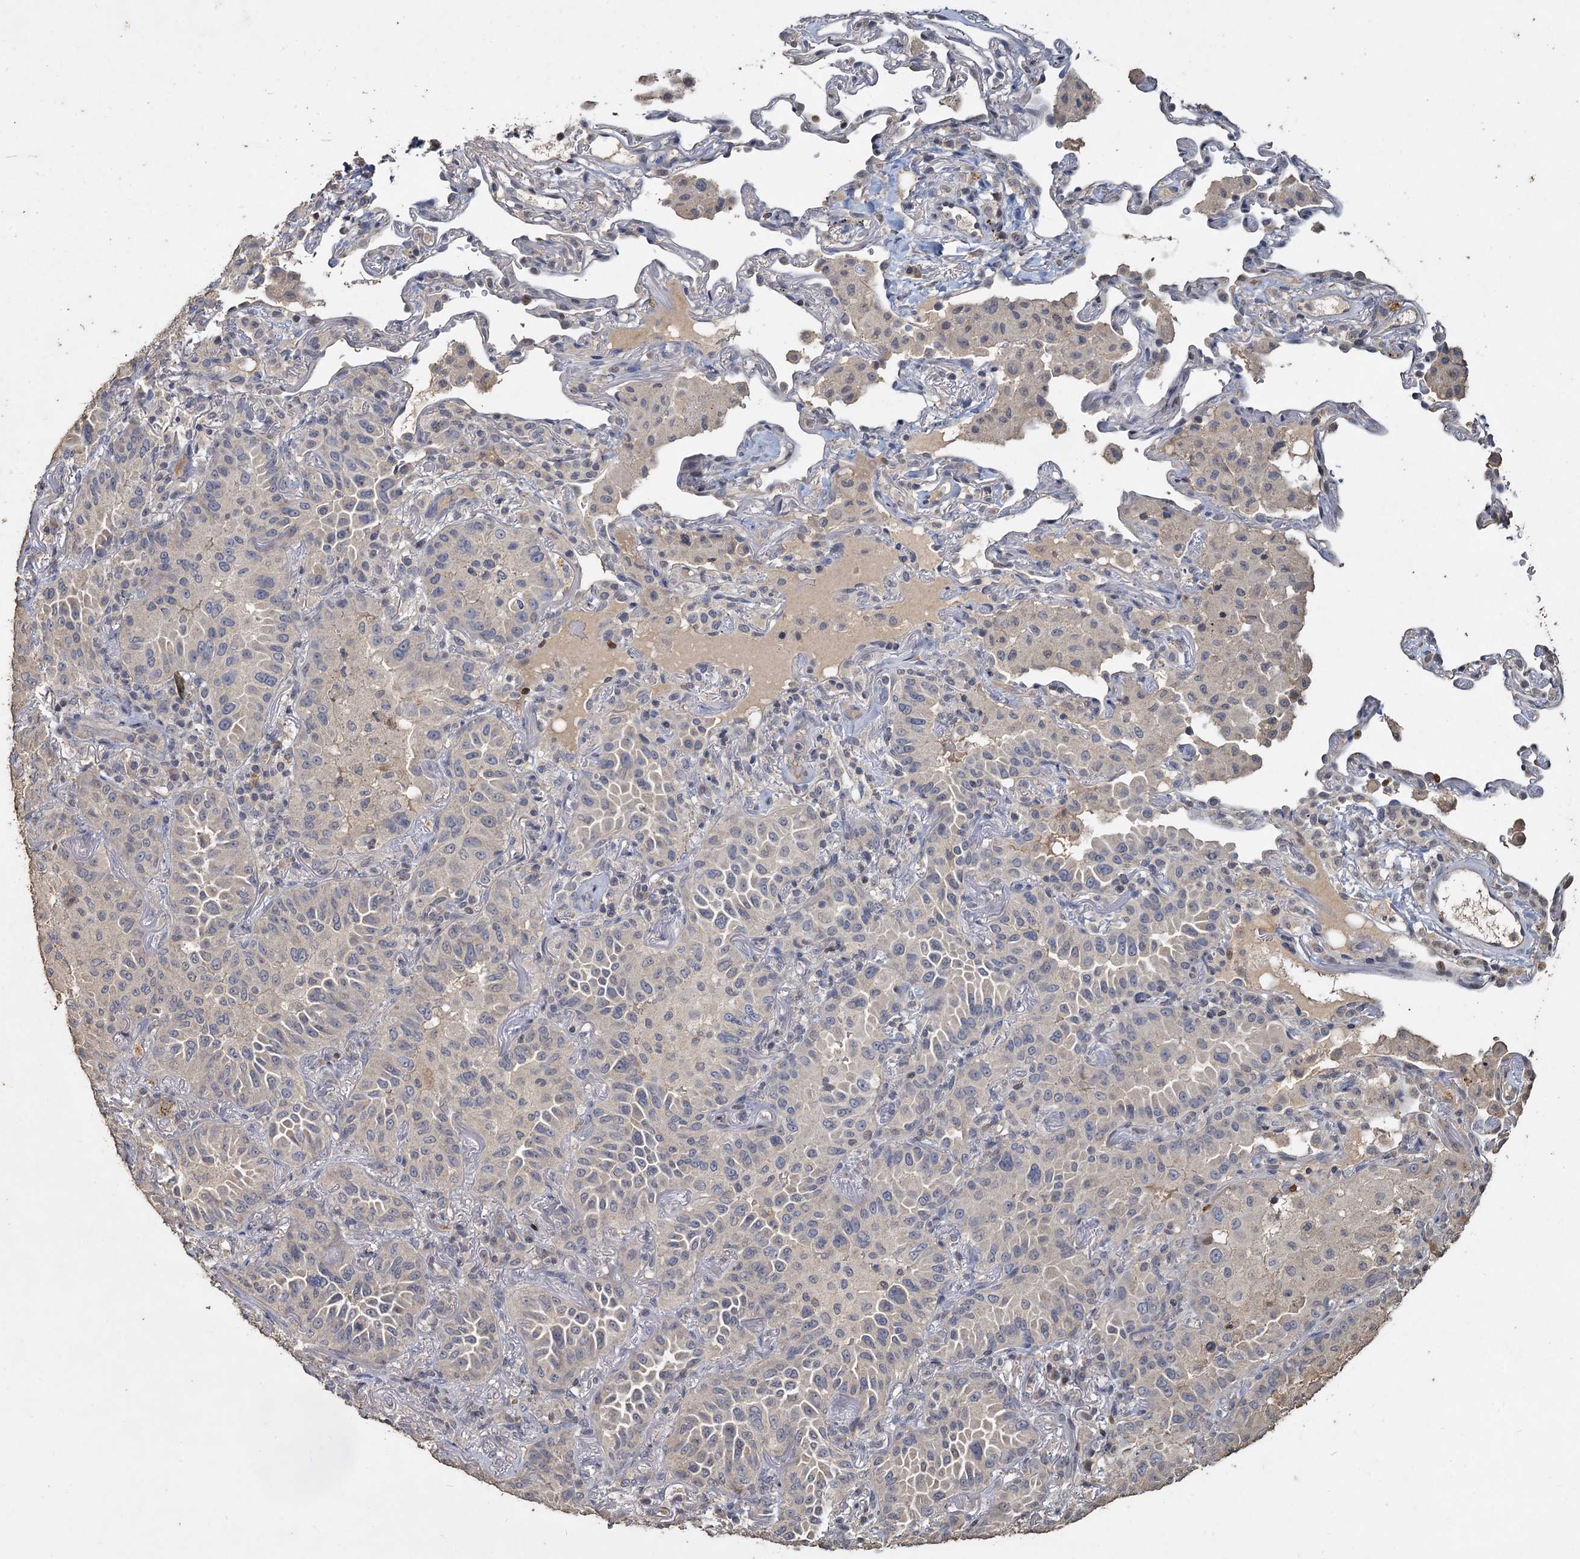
{"staining": {"intensity": "negative", "quantity": "none", "location": "none"}, "tissue": "lung cancer", "cell_type": "Tumor cells", "image_type": "cancer", "snomed": [{"axis": "morphology", "description": "Adenocarcinoma, NOS"}, {"axis": "topography", "description": "Lung"}], "caption": "Immunohistochemistry of human adenocarcinoma (lung) demonstrates no expression in tumor cells. Nuclei are stained in blue.", "gene": "CCDC61", "patient": {"sex": "female", "age": 69}}